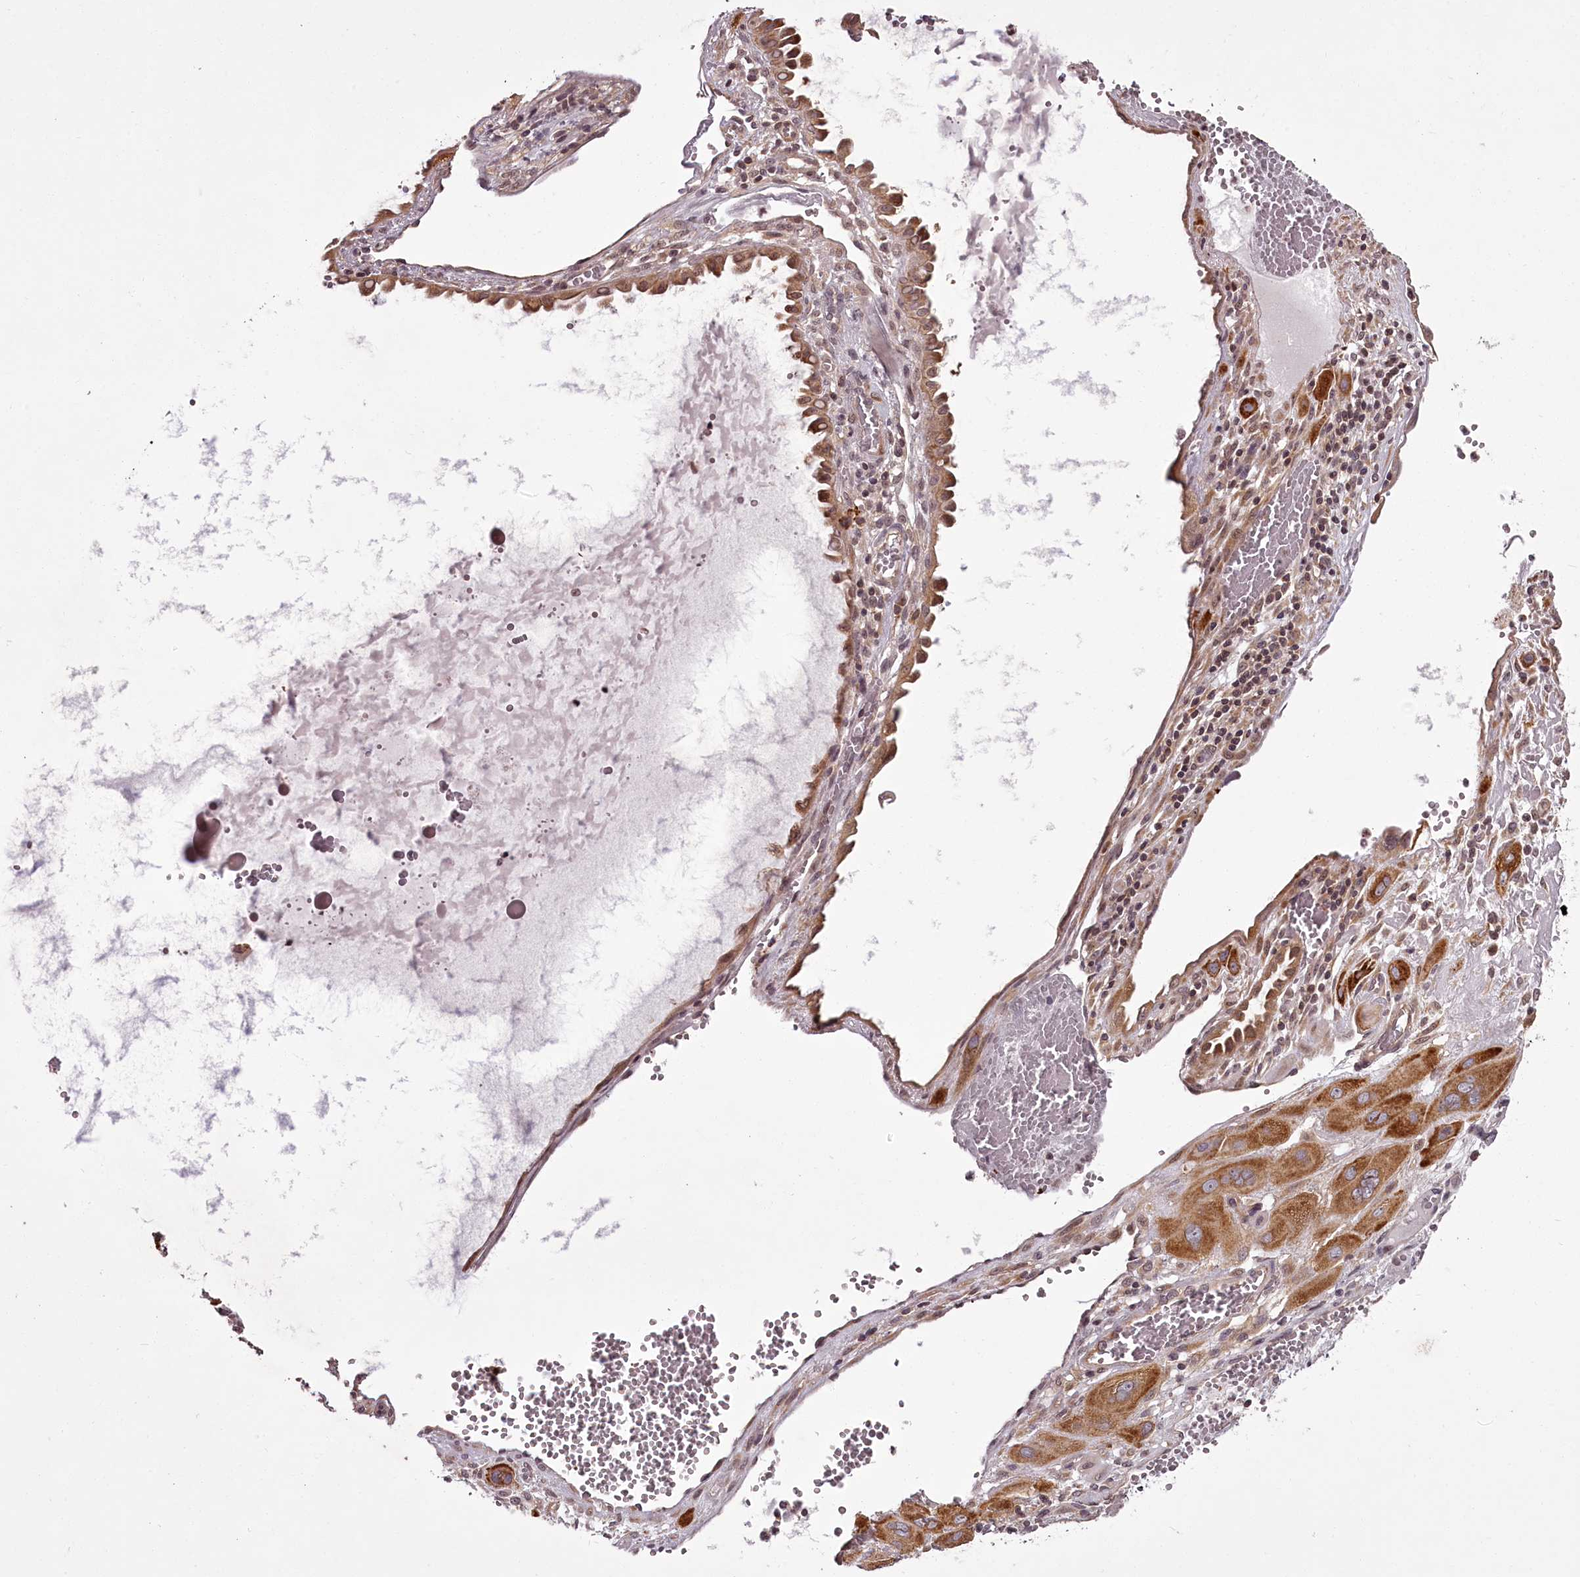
{"staining": {"intensity": "moderate", "quantity": ">75%", "location": "cytoplasmic/membranous"}, "tissue": "cervical cancer", "cell_type": "Tumor cells", "image_type": "cancer", "snomed": [{"axis": "morphology", "description": "Squamous cell carcinoma, NOS"}, {"axis": "topography", "description": "Cervix"}], "caption": "An IHC histopathology image of tumor tissue is shown. Protein staining in brown labels moderate cytoplasmic/membranous positivity in cervical cancer within tumor cells.", "gene": "CCDC92", "patient": {"sex": "female", "age": 34}}